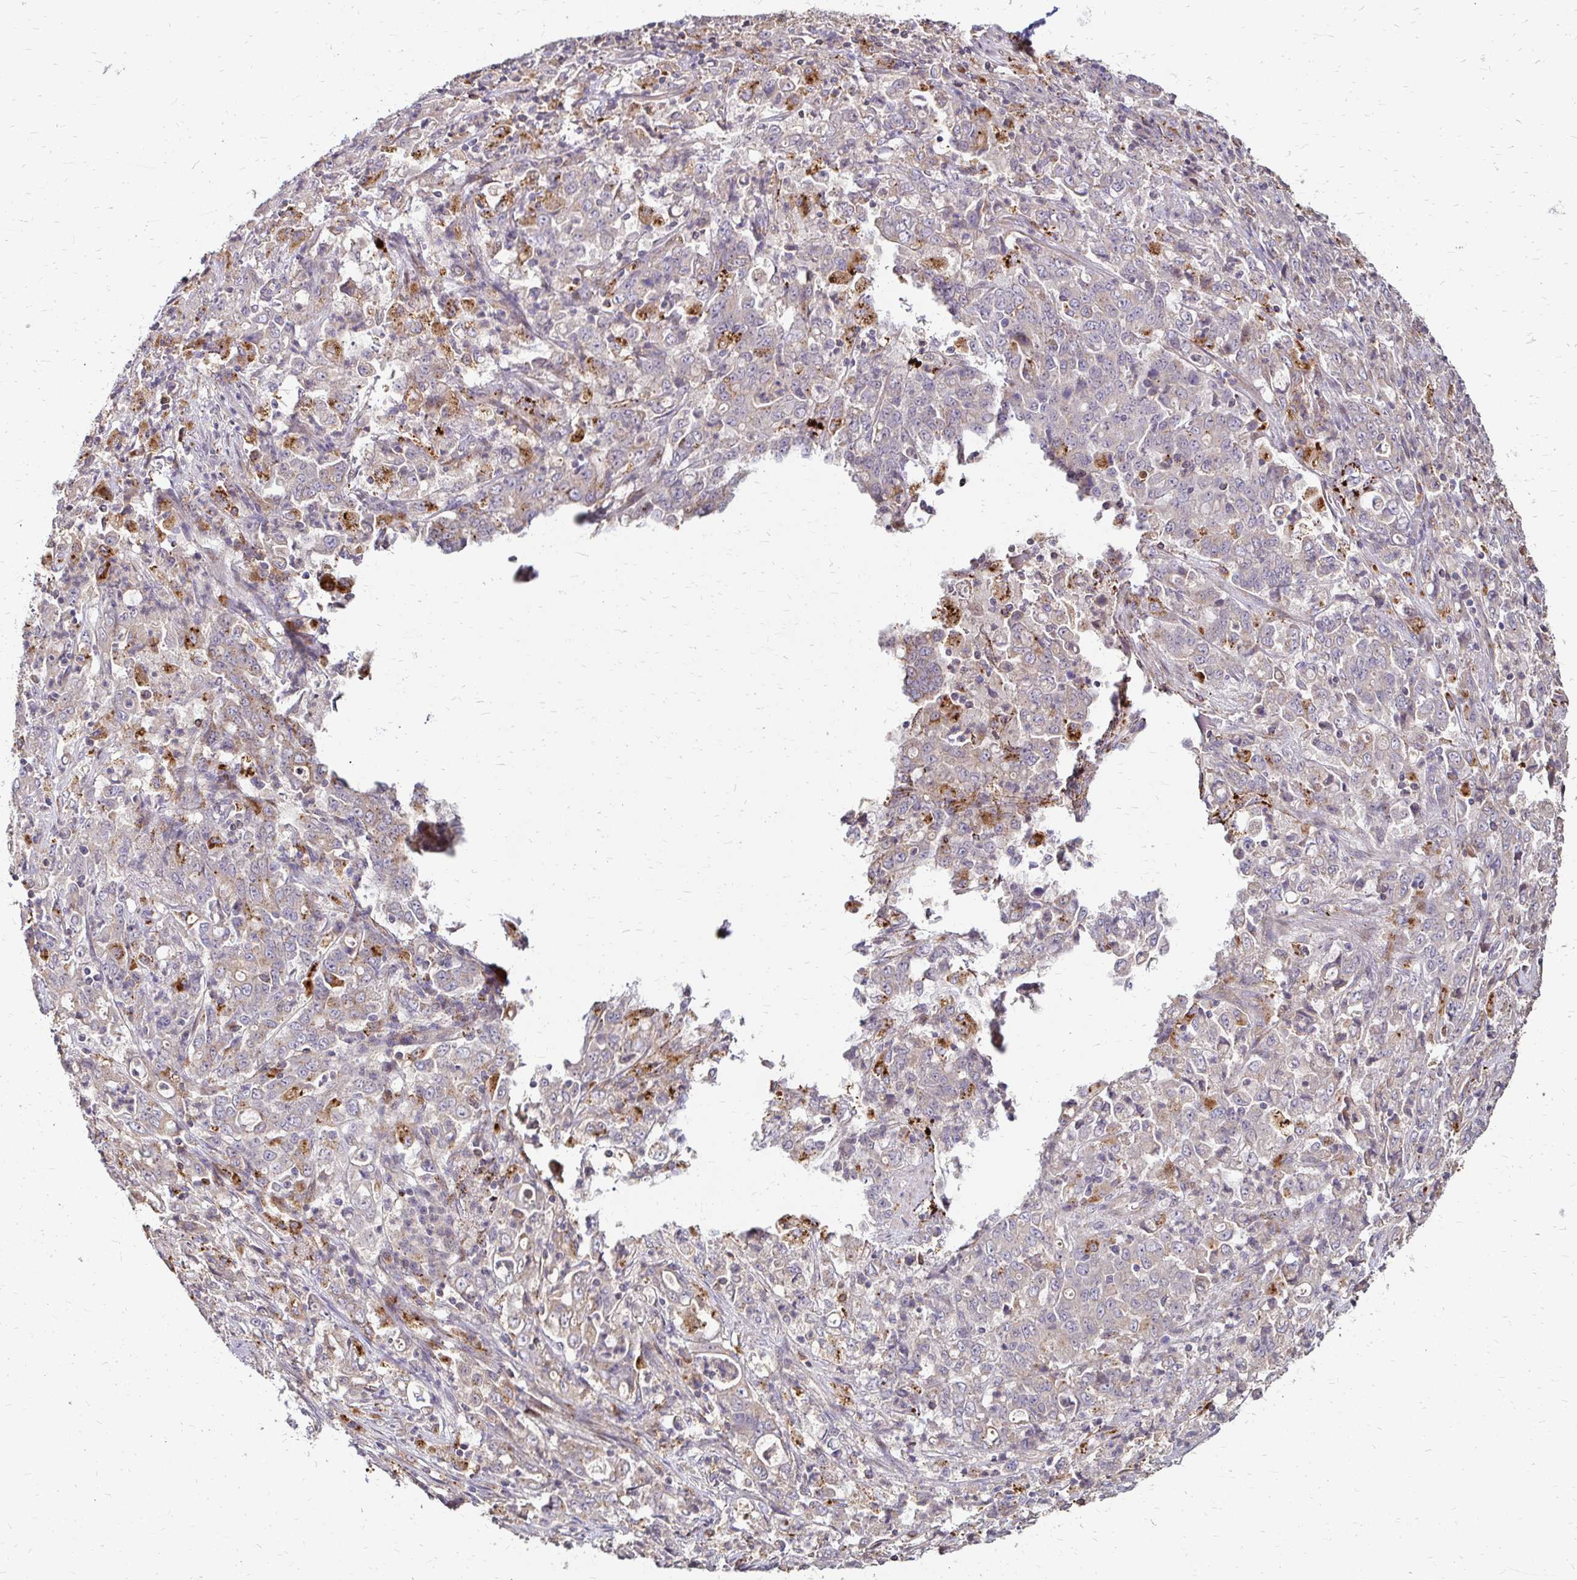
{"staining": {"intensity": "negative", "quantity": "none", "location": "none"}, "tissue": "stomach cancer", "cell_type": "Tumor cells", "image_type": "cancer", "snomed": [{"axis": "morphology", "description": "Adenocarcinoma, NOS"}, {"axis": "topography", "description": "Stomach, lower"}], "caption": "High power microscopy micrograph of an immunohistochemistry (IHC) photomicrograph of stomach cancer (adenocarcinoma), revealing no significant positivity in tumor cells.", "gene": "IDUA", "patient": {"sex": "female", "age": 71}}